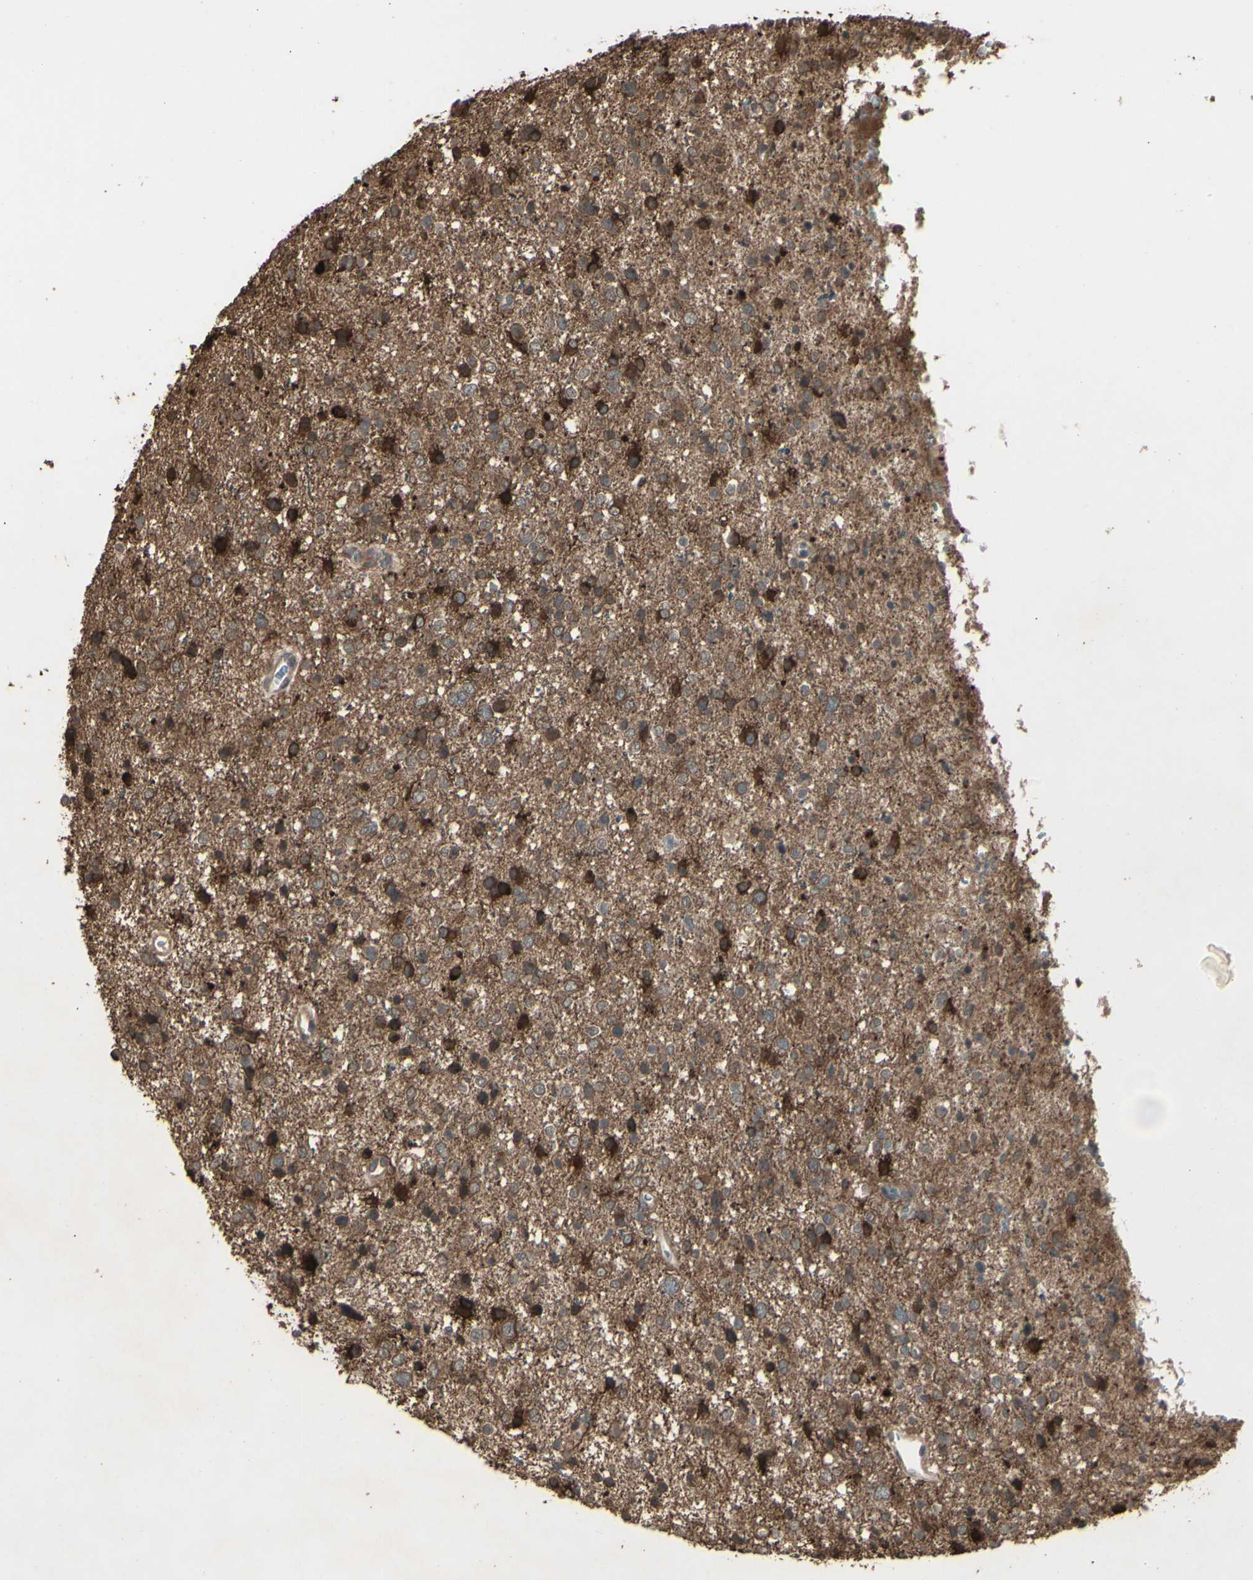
{"staining": {"intensity": "strong", "quantity": "<25%", "location": "cytoplasmic/membranous"}, "tissue": "glioma", "cell_type": "Tumor cells", "image_type": "cancer", "snomed": [{"axis": "morphology", "description": "Glioma, malignant, Low grade"}, {"axis": "topography", "description": "Brain"}], "caption": "High-power microscopy captured an IHC histopathology image of glioma, revealing strong cytoplasmic/membranous staining in about <25% of tumor cells.", "gene": "GNAS", "patient": {"sex": "female", "age": 37}}